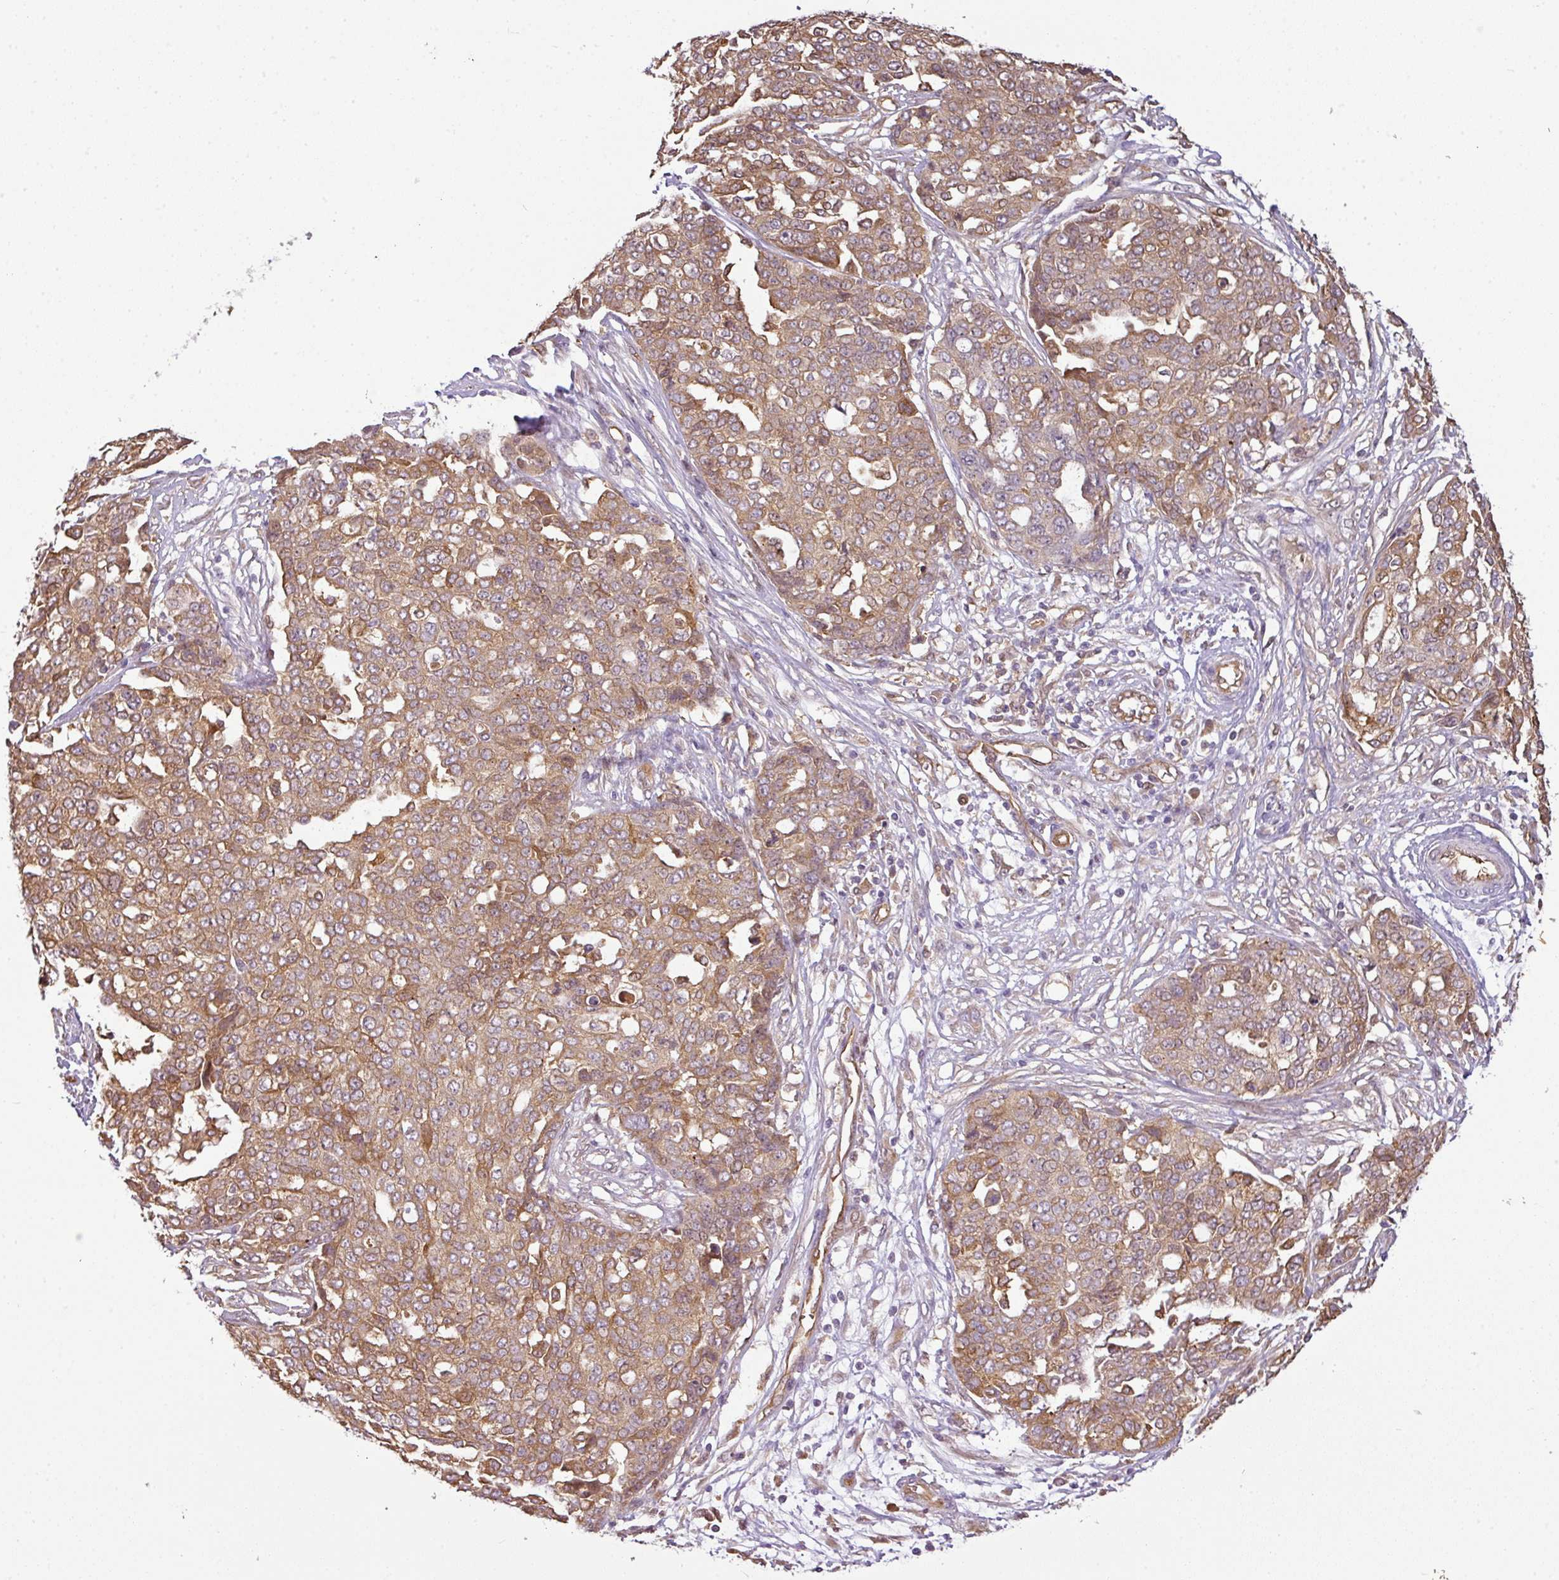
{"staining": {"intensity": "moderate", "quantity": ">75%", "location": "cytoplasmic/membranous"}, "tissue": "ovarian cancer", "cell_type": "Tumor cells", "image_type": "cancer", "snomed": [{"axis": "morphology", "description": "Cystadenocarcinoma, serous, NOS"}, {"axis": "topography", "description": "Soft tissue"}, {"axis": "topography", "description": "Ovary"}], "caption": "Ovarian cancer (serous cystadenocarcinoma) was stained to show a protein in brown. There is medium levels of moderate cytoplasmic/membranous positivity in about >75% of tumor cells. Using DAB (3,3'-diaminobenzidine) (brown) and hematoxylin (blue) stains, captured at high magnification using brightfield microscopy.", "gene": "ANKRD18A", "patient": {"sex": "female", "age": 57}}